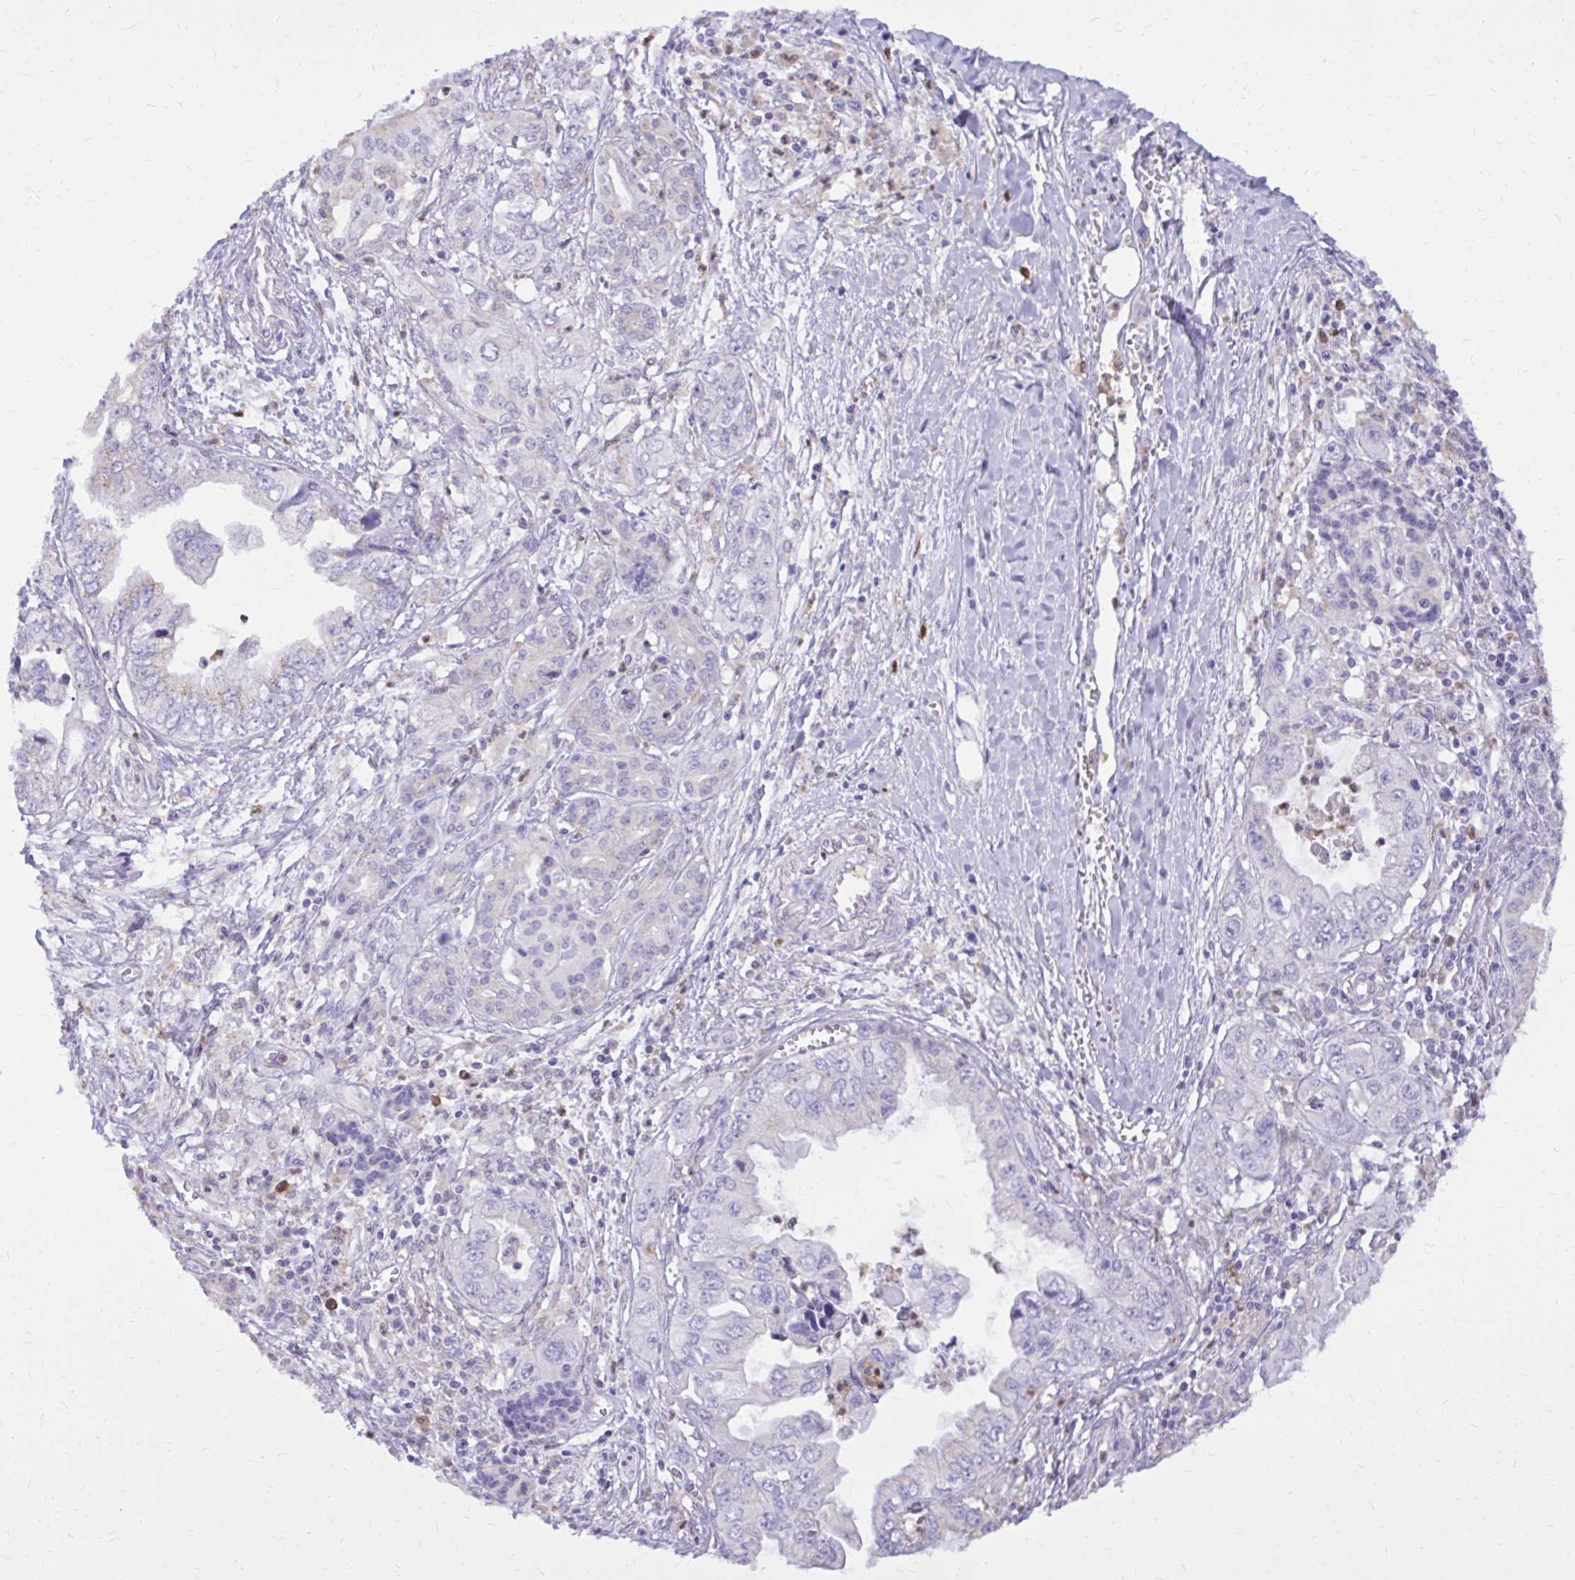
{"staining": {"intensity": "negative", "quantity": "none", "location": "none"}, "tissue": "pancreatic cancer", "cell_type": "Tumor cells", "image_type": "cancer", "snomed": [{"axis": "morphology", "description": "Adenocarcinoma, NOS"}, {"axis": "topography", "description": "Pancreas"}], "caption": "Immunohistochemical staining of pancreatic cancer (adenocarcinoma) shows no significant staining in tumor cells.", "gene": "CAT", "patient": {"sex": "male", "age": 68}}